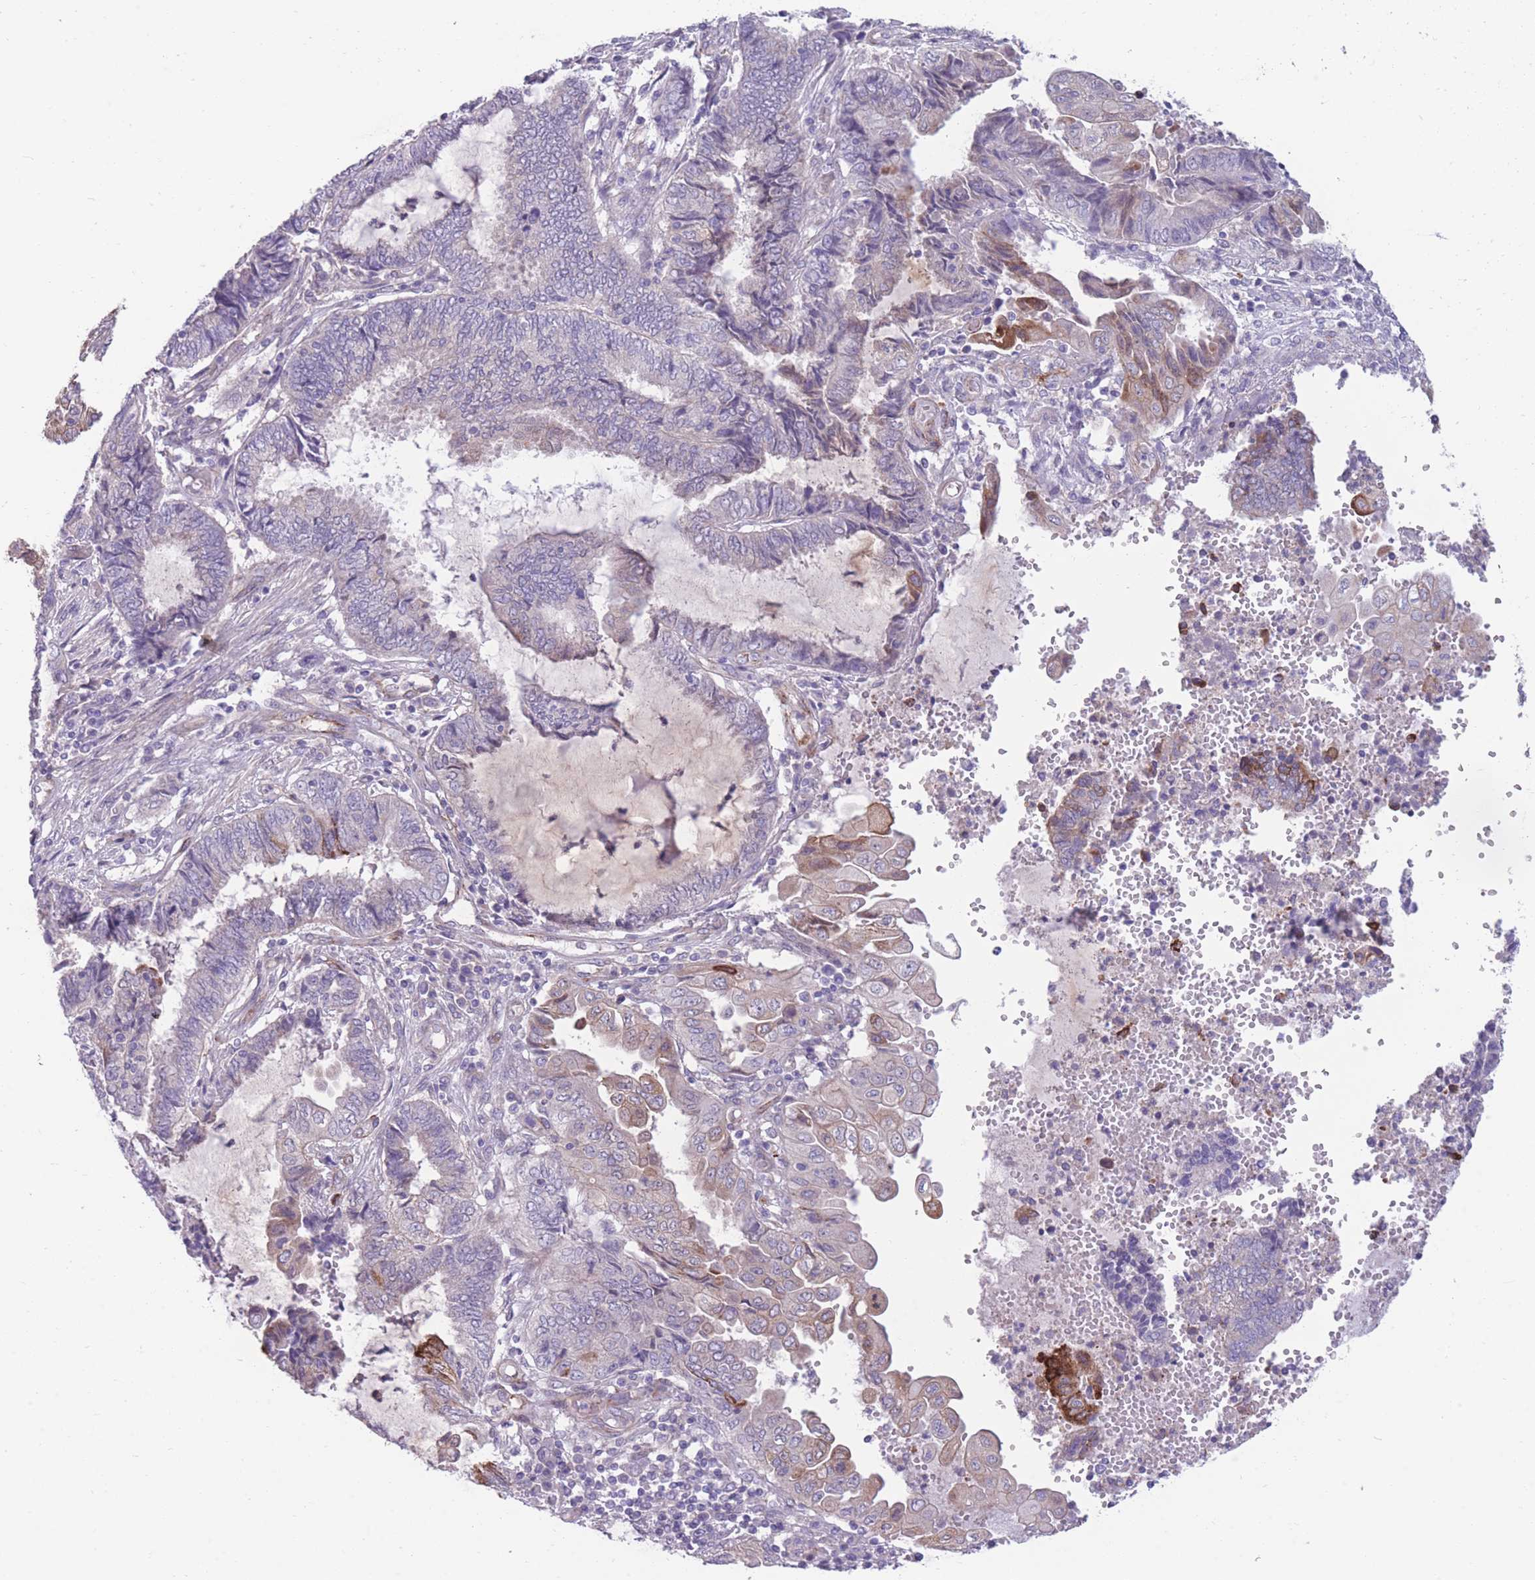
{"staining": {"intensity": "moderate", "quantity": "25%-75%", "location": "cytoplasmic/membranous"}, "tissue": "endometrial cancer", "cell_type": "Tumor cells", "image_type": "cancer", "snomed": [{"axis": "morphology", "description": "Adenocarcinoma, NOS"}, {"axis": "topography", "description": "Uterus"}, {"axis": "topography", "description": "Endometrium"}], "caption": "Protein staining shows moderate cytoplasmic/membranous positivity in approximately 25%-75% of tumor cells in endometrial adenocarcinoma.", "gene": "RGS11", "patient": {"sex": "female", "age": 70}}